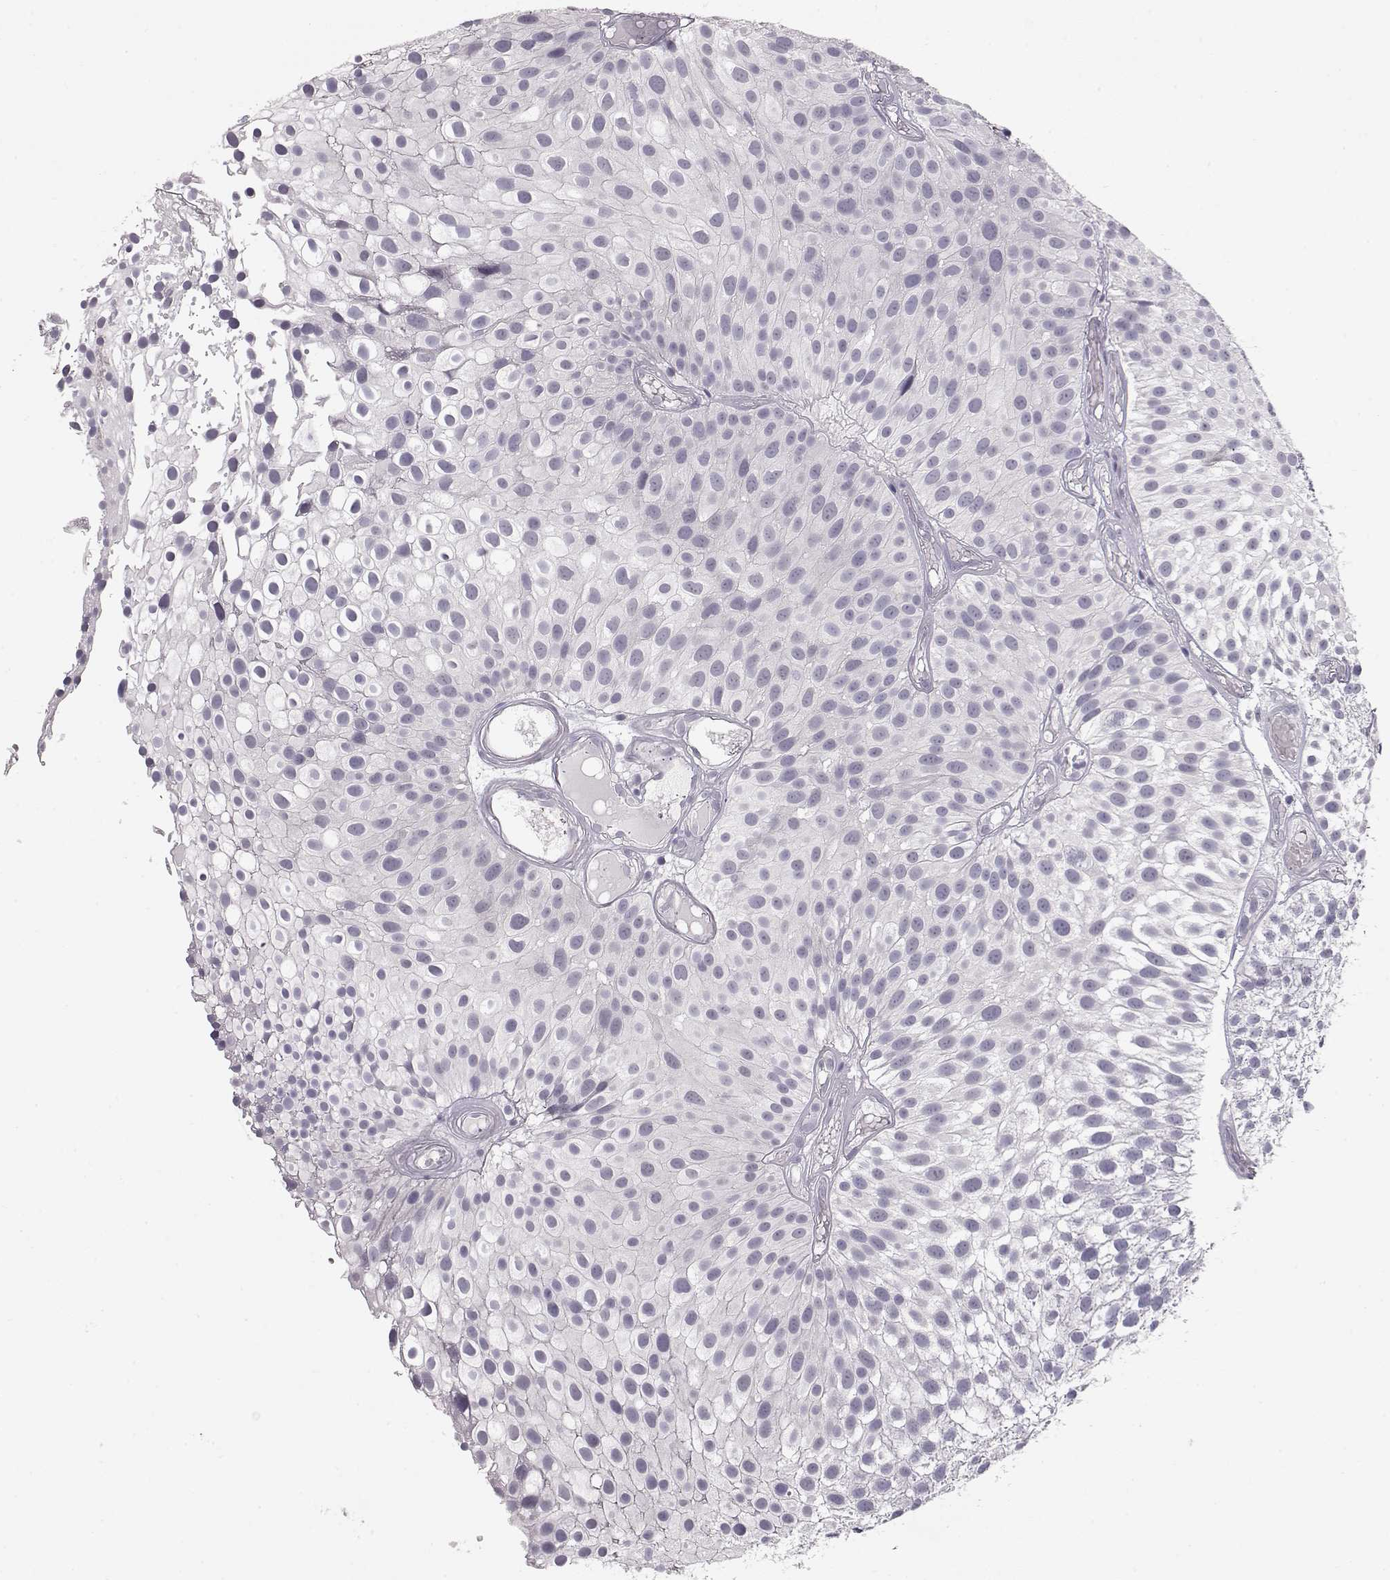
{"staining": {"intensity": "negative", "quantity": "none", "location": "none"}, "tissue": "urothelial cancer", "cell_type": "Tumor cells", "image_type": "cancer", "snomed": [{"axis": "morphology", "description": "Urothelial carcinoma, Low grade"}, {"axis": "topography", "description": "Urinary bladder"}], "caption": "IHC photomicrograph of urothelial cancer stained for a protein (brown), which exhibits no staining in tumor cells.", "gene": "FAM205A", "patient": {"sex": "male", "age": 79}}